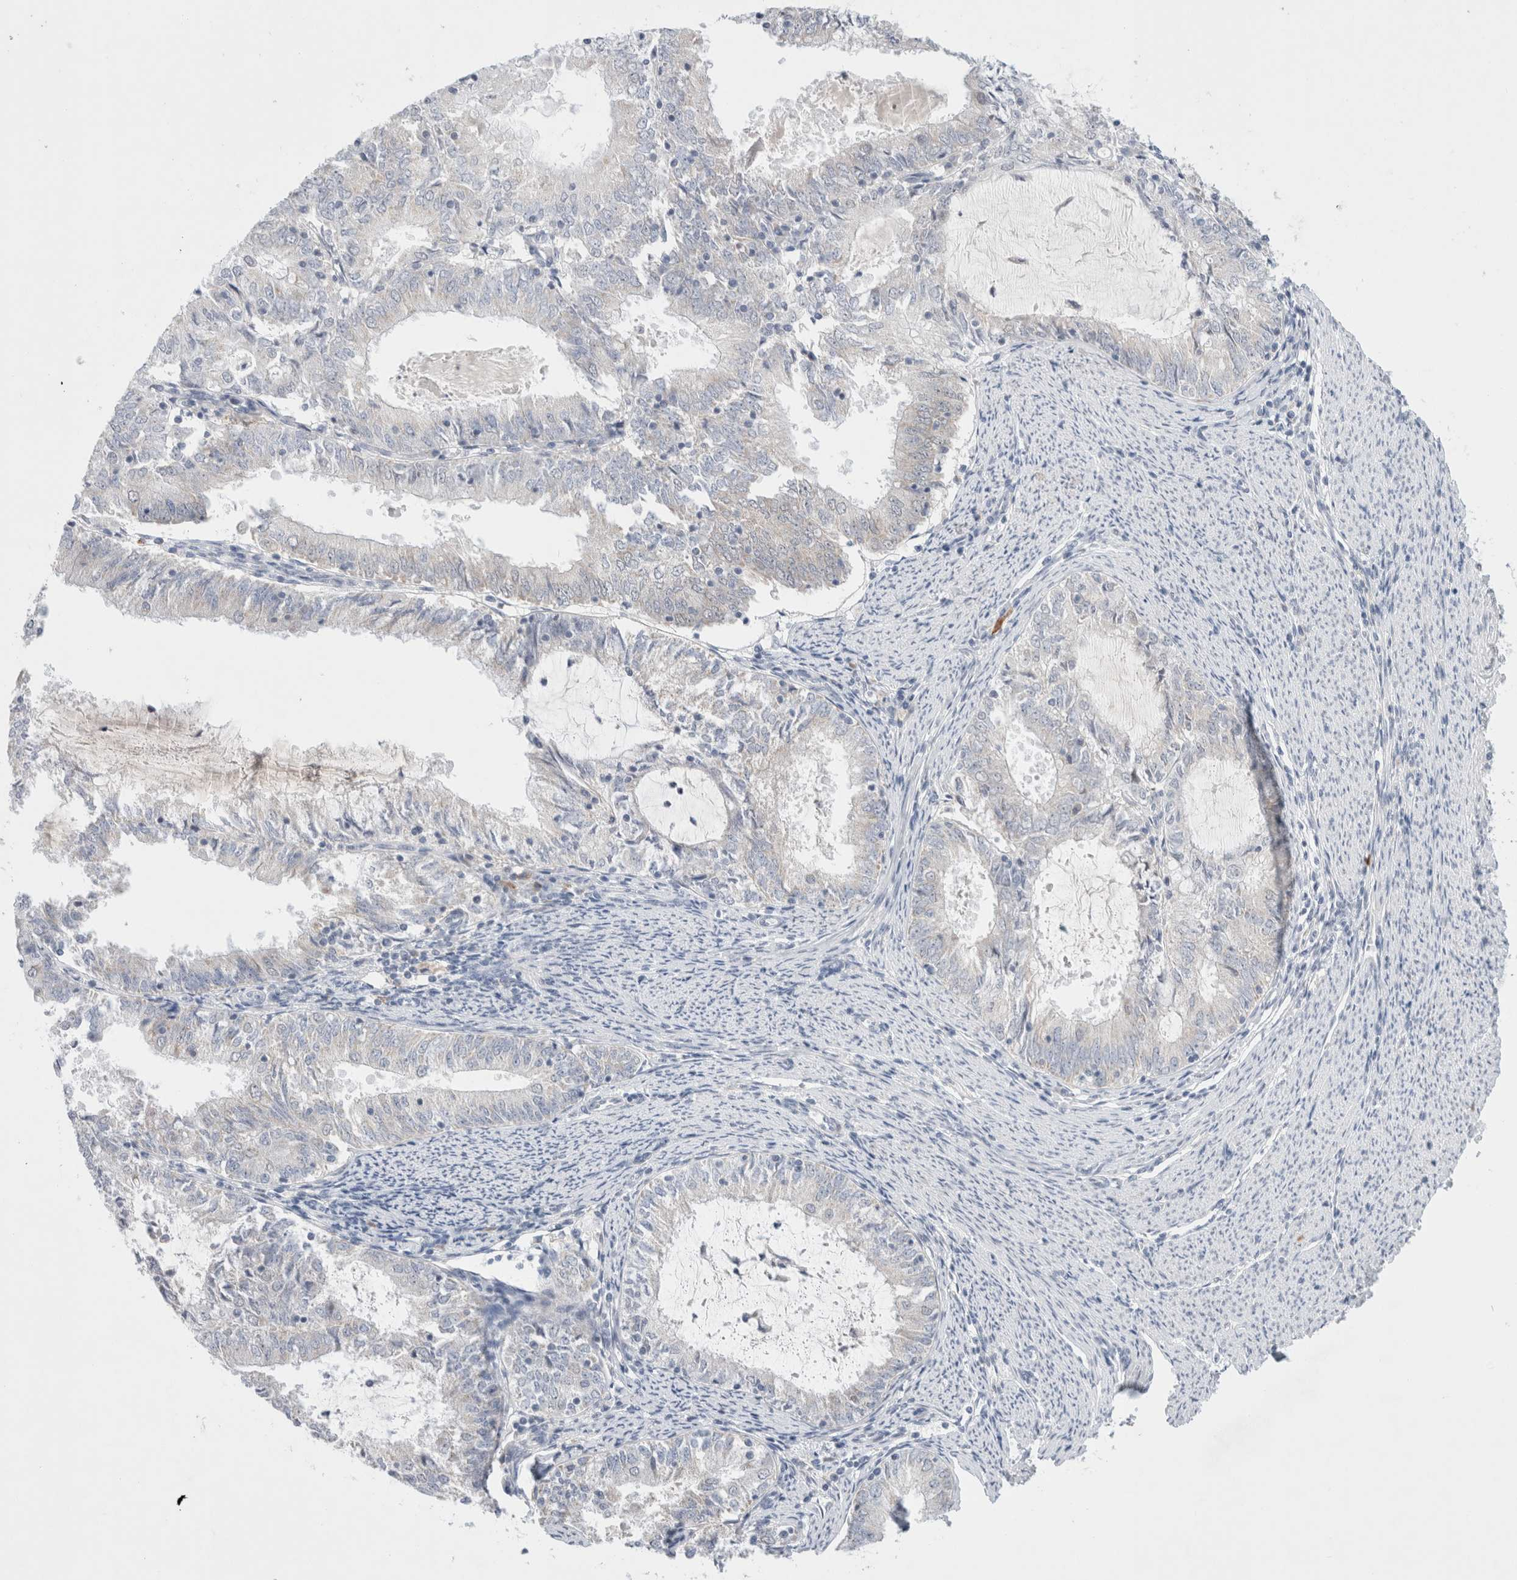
{"staining": {"intensity": "negative", "quantity": "none", "location": "none"}, "tissue": "endometrial cancer", "cell_type": "Tumor cells", "image_type": "cancer", "snomed": [{"axis": "morphology", "description": "Adenocarcinoma, NOS"}, {"axis": "topography", "description": "Endometrium"}], "caption": "A photomicrograph of human endometrial adenocarcinoma is negative for staining in tumor cells. Brightfield microscopy of immunohistochemistry stained with DAB (brown) and hematoxylin (blue), captured at high magnification.", "gene": "SLC22A12", "patient": {"sex": "female", "age": 57}}